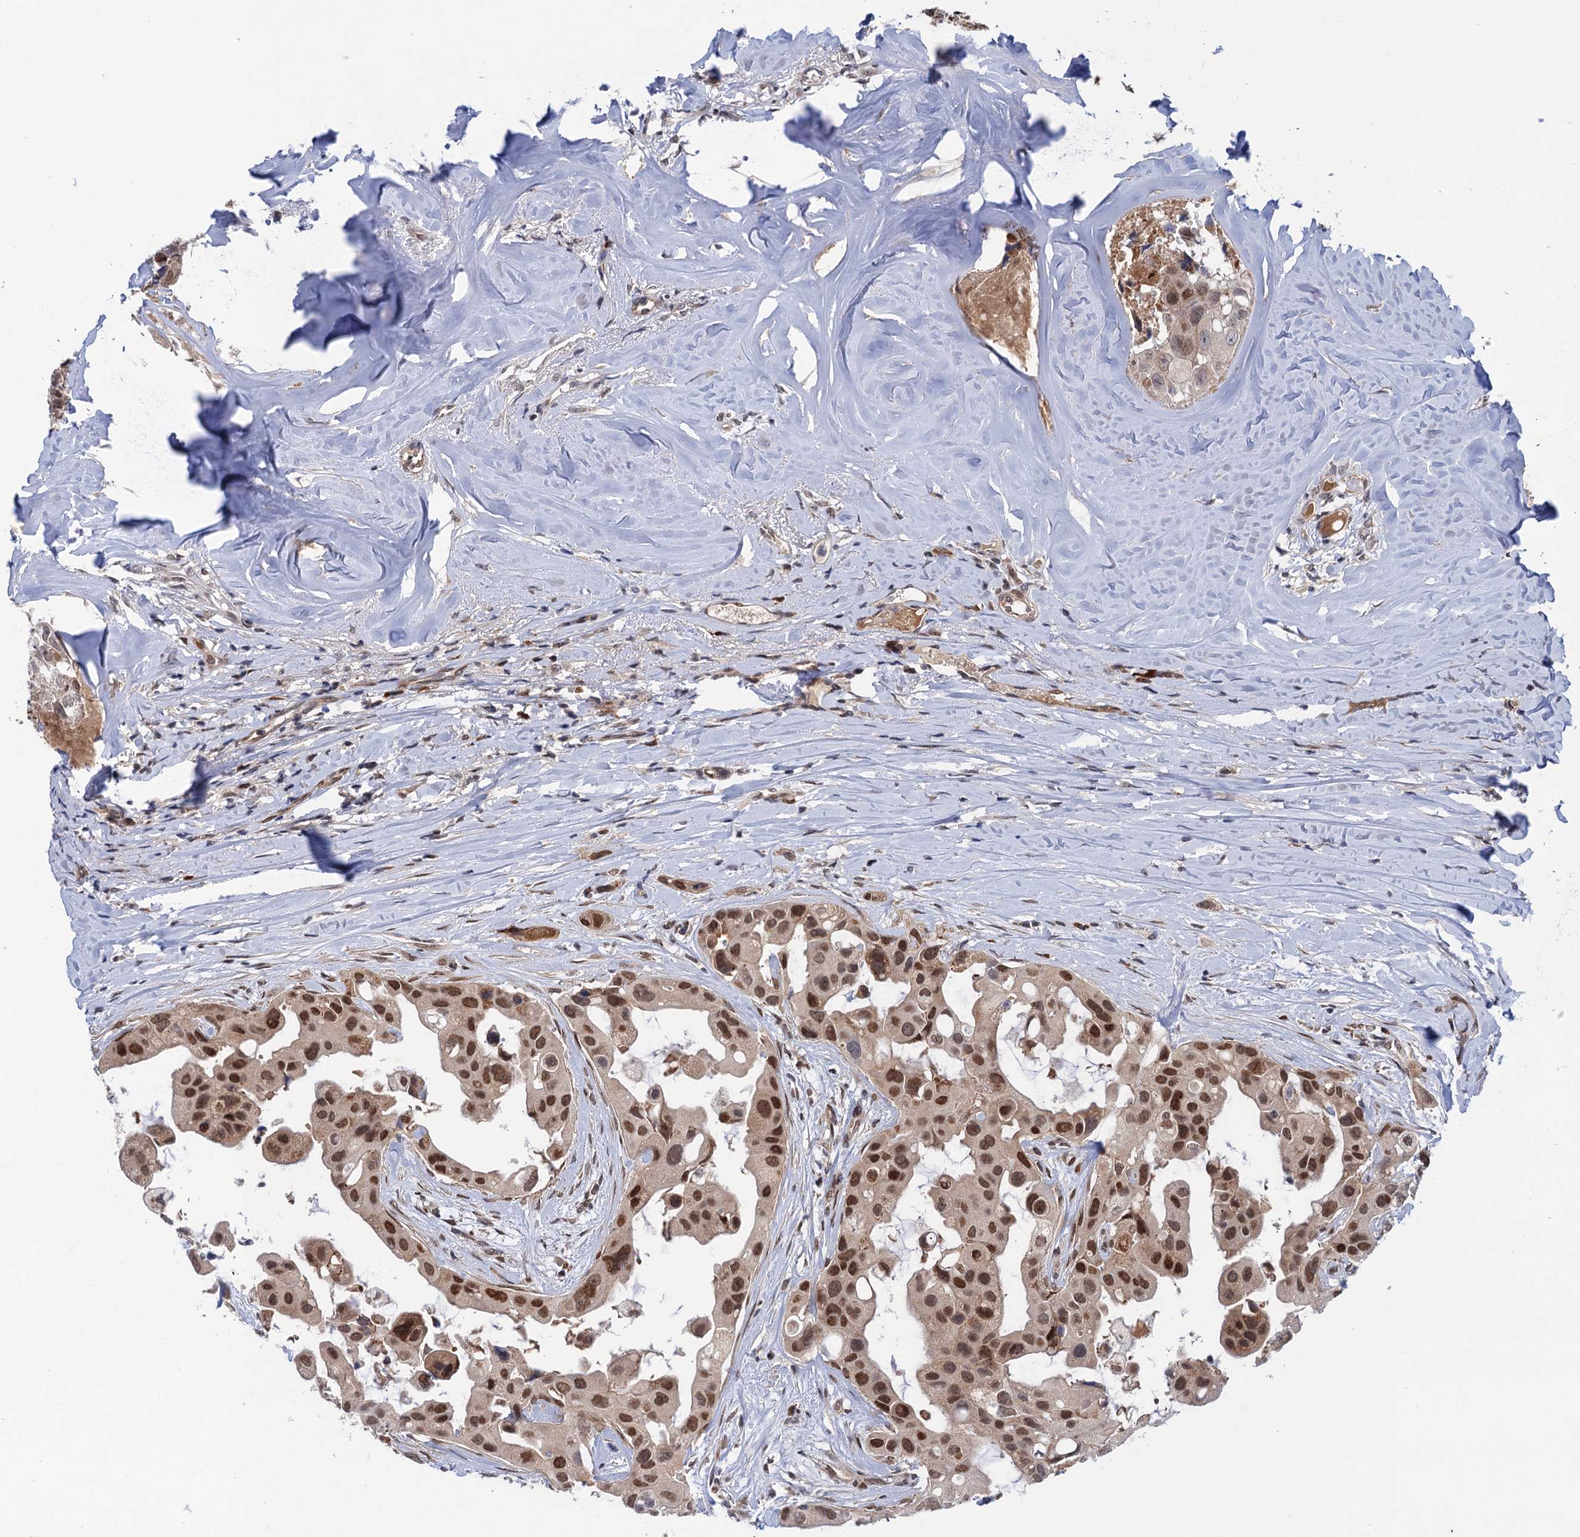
{"staining": {"intensity": "moderate", "quantity": ">75%", "location": "nuclear"}, "tissue": "head and neck cancer", "cell_type": "Tumor cells", "image_type": "cancer", "snomed": [{"axis": "morphology", "description": "Adenocarcinoma, NOS"}, {"axis": "morphology", "description": "Adenocarcinoma, metastatic, NOS"}, {"axis": "topography", "description": "Head-Neck"}], "caption": "IHC staining of head and neck metastatic adenocarcinoma, which demonstrates medium levels of moderate nuclear expression in approximately >75% of tumor cells indicating moderate nuclear protein positivity. The staining was performed using DAB (brown) for protein detection and nuclei were counterstained in hematoxylin (blue).", "gene": "NEK8", "patient": {"sex": "male", "age": 75}}